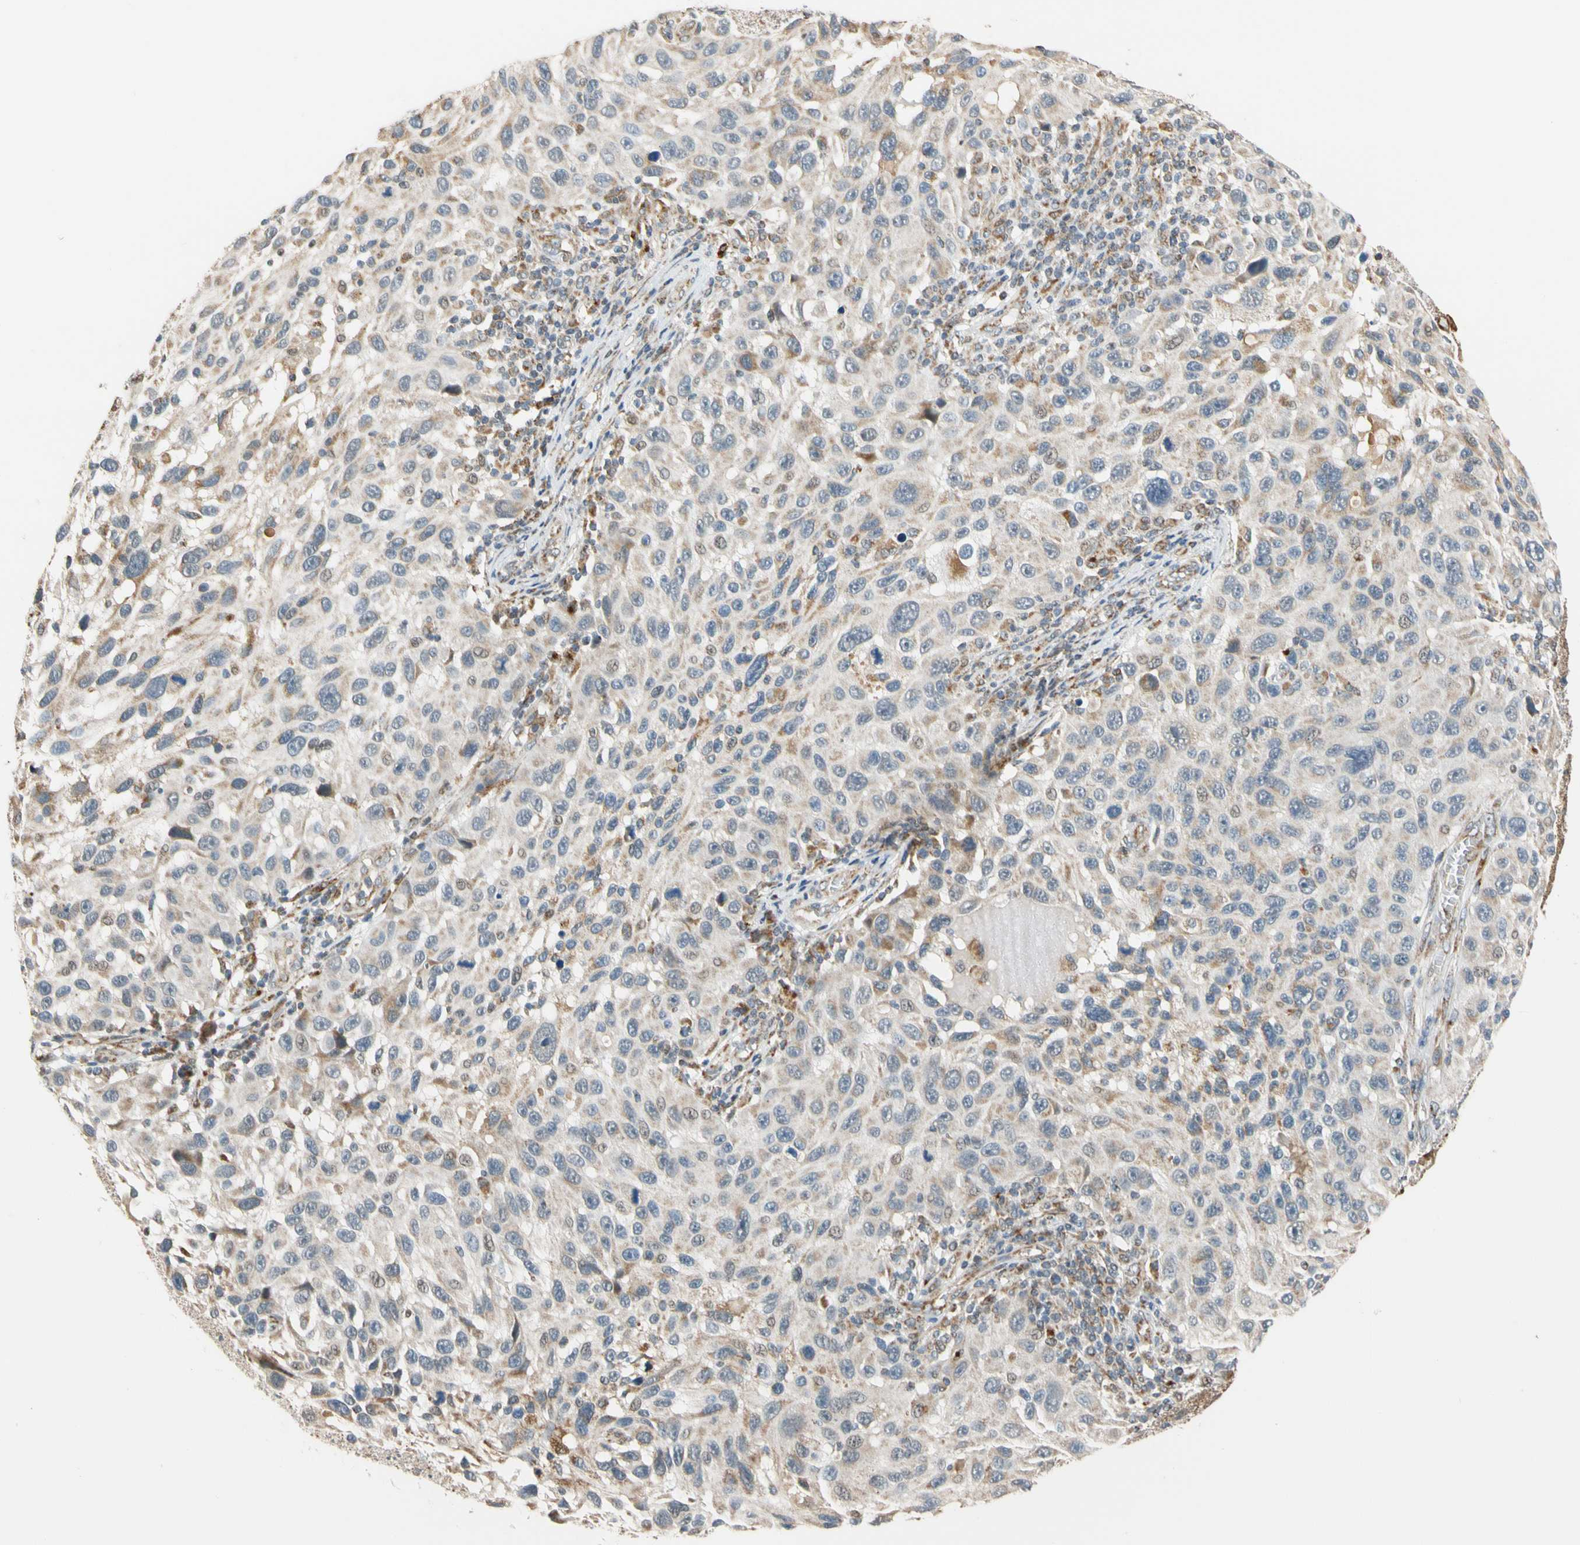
{"staining": {"intensity": "weak", "quantity": "<25%", "location": "cytoplasmic/membranous"}, "tissue": "melanoma", "cell_type": "Tumor cells", "image_type": "cancer", "snomed": [{"axis": "morphology", "description": "Malignant melanoma, NOS"}, {"axis": "topography", "description": "Skin"}], "caption": "Malignant melanoma was stained to show a protein in brown. There is no significant expression in tumor cells.", "gene": "SFXN3", "patient": {"sex": "male", "age": 53}}